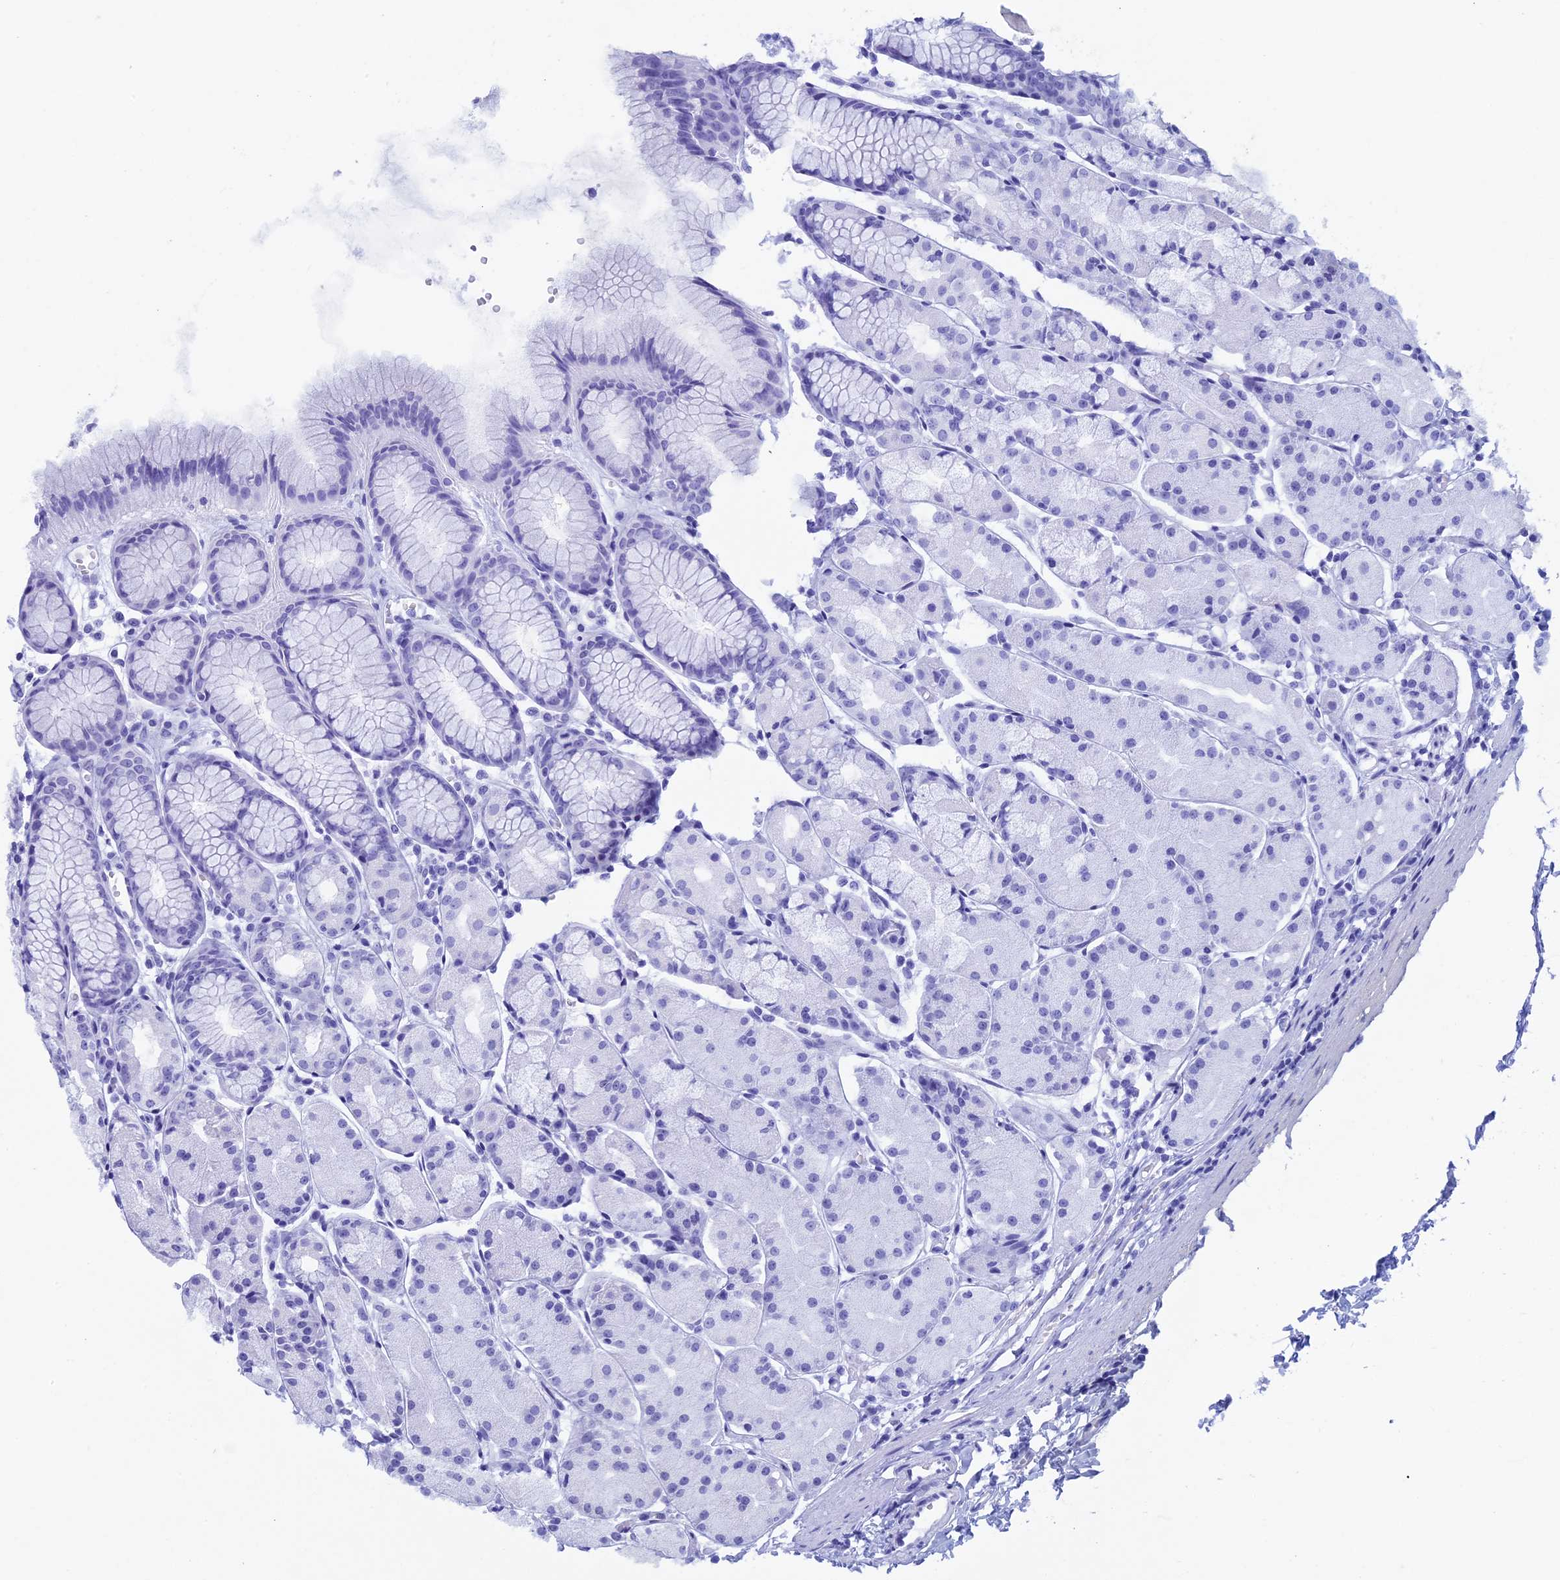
{"staining": {"intensity": "negative", "quantity": "none", "location": "none"}, "tissue": "stomach", "cell_type": "Glandular cells", "image_type": "normal", "snomed": [{"axis": "morphology", "description": "Normal tissue, NOS"}, {"axis": "topography", "description": "Stomach, upper"}], "caption": "Histopathology image shows no significant protein expression in glandular cells of benign stomach.", "gene": "SPIRE1", "patient": {"sex": "male", "age": 47}}